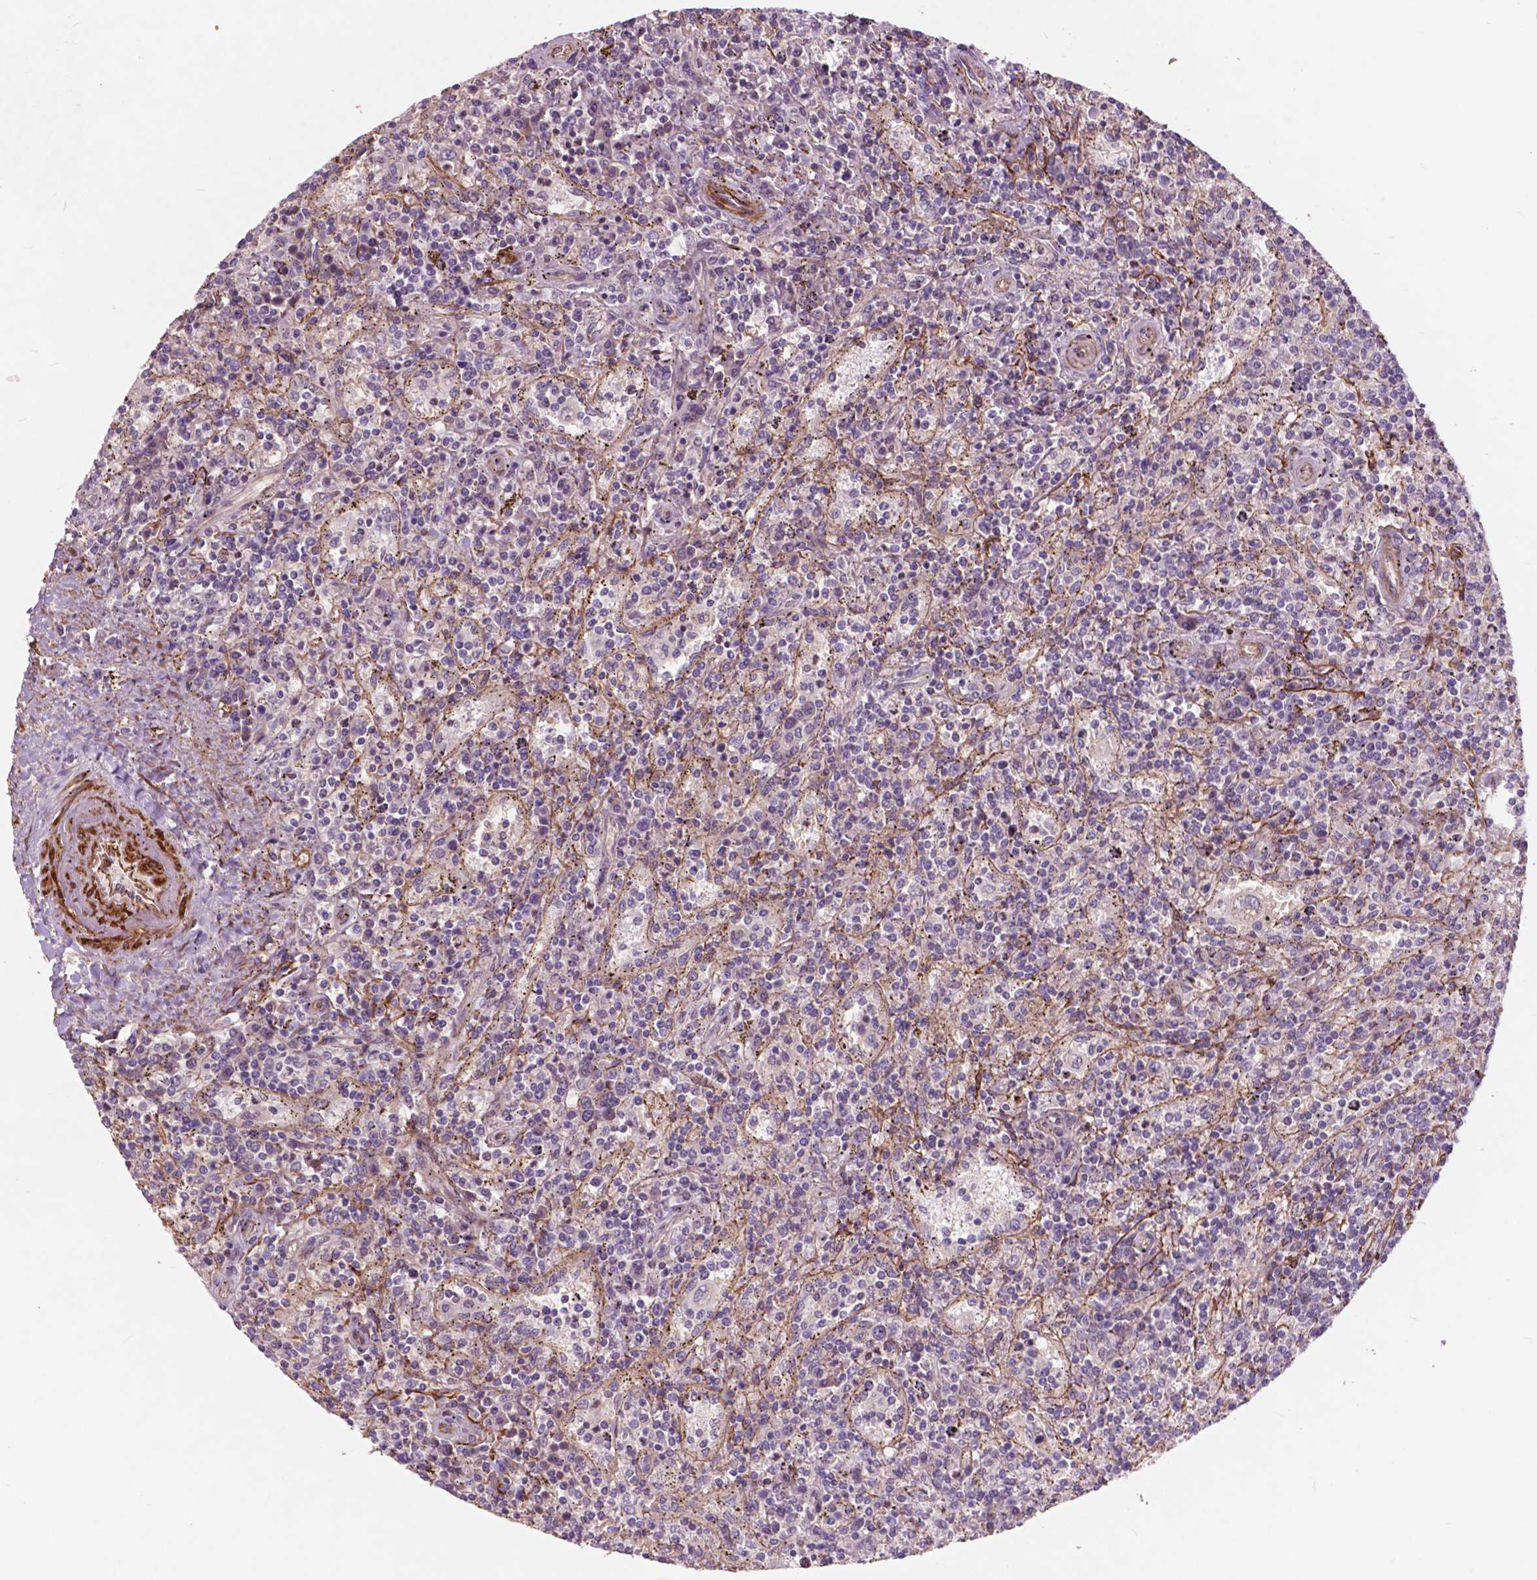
{"staining": {"intensity": "negative", "quantity": "none", "location": "none"}, "tissue": "lymphoma", "cell_type": "Tumor cells", "image_type": "cancer", "snomed": [{"axis": "morphology", "description": "Malignant lymphoma, non-Hodgkin's type, Low grade"}, {"axis": "topography", "description": "Spleen"}], "caption": "A histopathology image of malignant lymphoma, non-Hodgkin's type (low-grade) stained for a protein shows no brown staining in tumor cells.", "gene": "RFPL4B", "patient": {"sex": "male", "age": 62}}